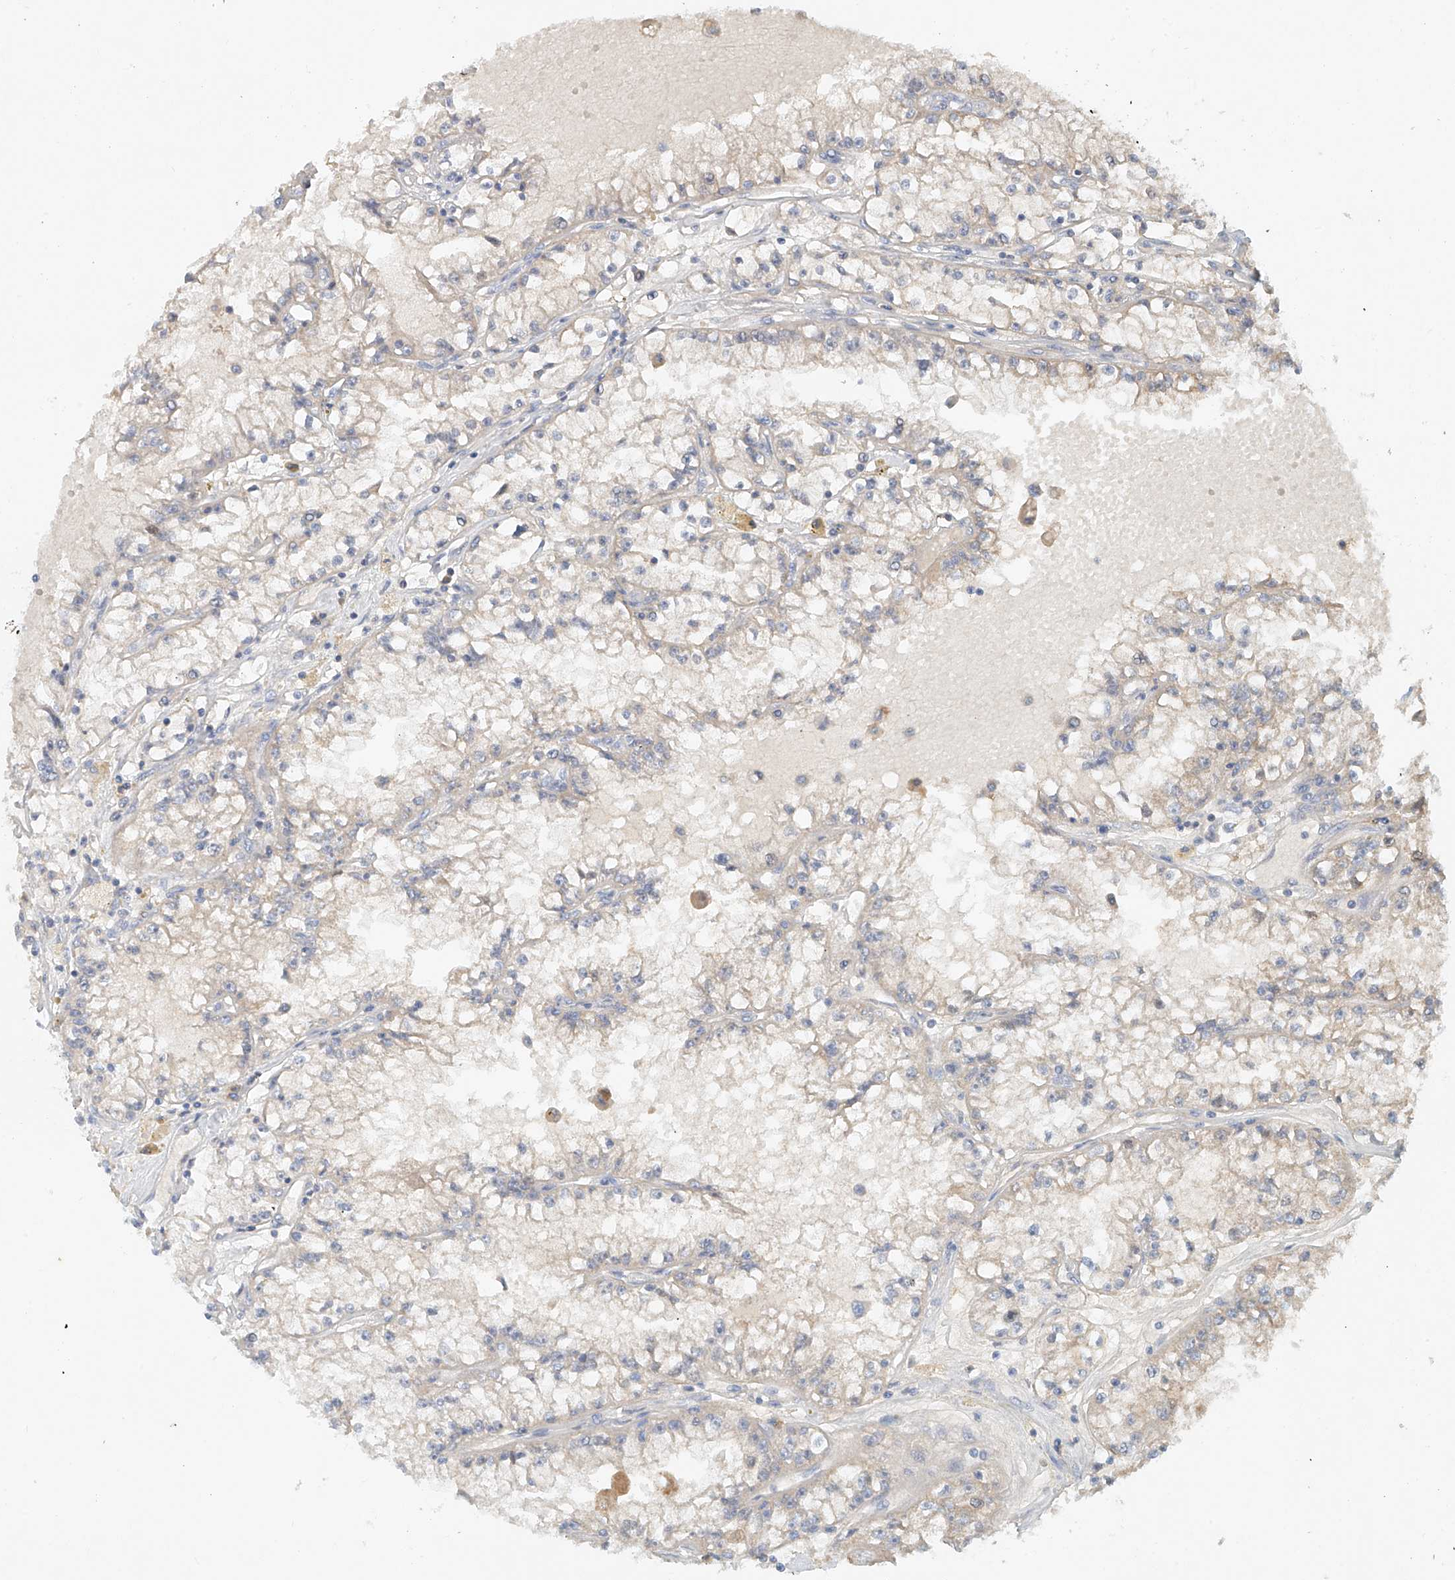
{"staining": {"intensity": "weak", "quantity": "<25%", "location": "cytoplasmic/membranous"}, "tissue": "renal cancer", "cell_type": "Tumor cells", "image_type": "cancer", "snomed": [{"axis": "morphology", "description": "Adenocarcinoma, NOS"}, {"axis": "topography", "description": "Kidney"}], "caption": "There is no significant positivity in tumor cells of renal cancer (adenocarcinoma). Nuclei are stained in blue.", "gene": "GNB1L", "patient": {"sex": "male", "age": 56}}